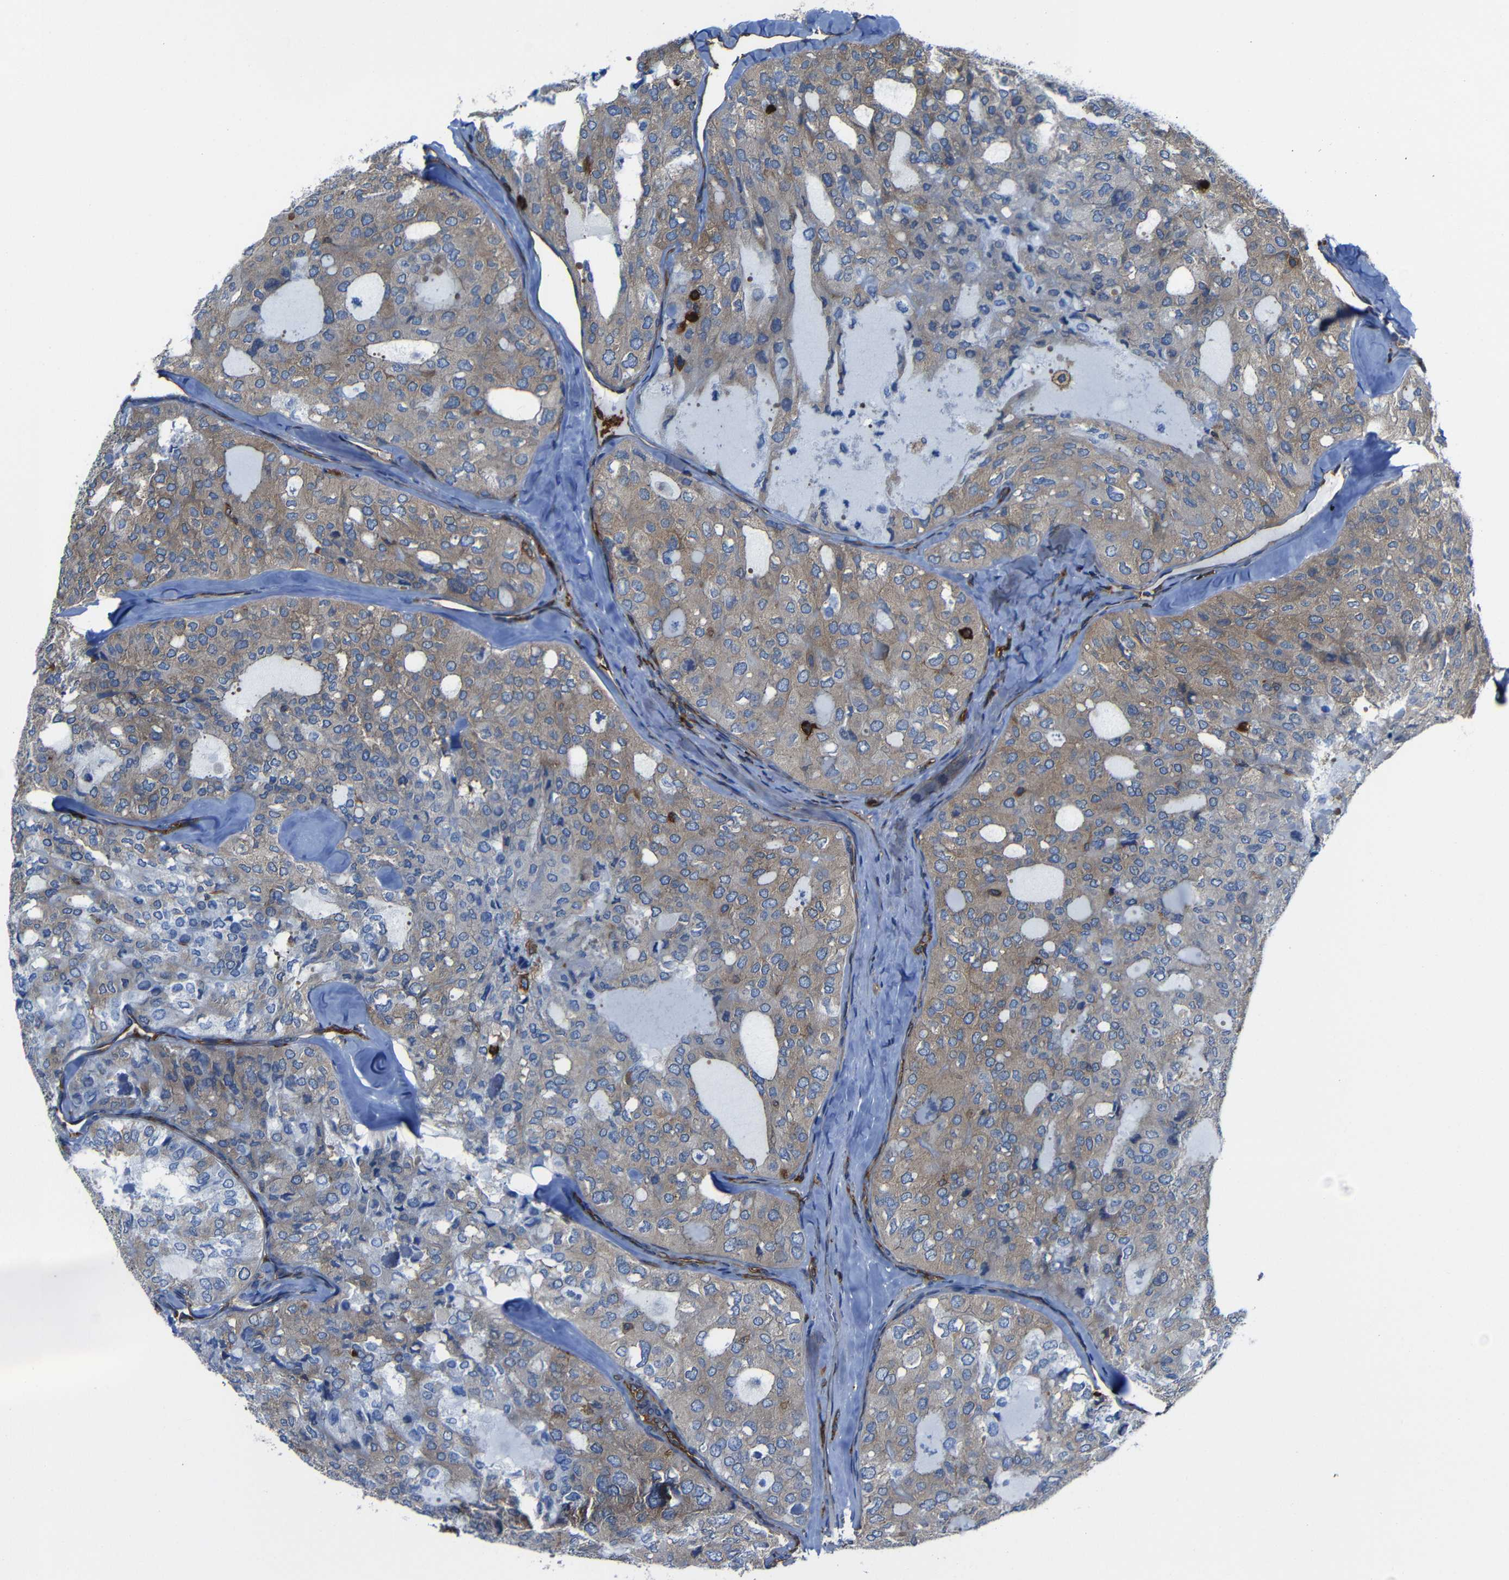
{"staining": {"intensity": "weak", "quantity": ">75%", "location": "cytoplasmic/membranous"}, "tissue": "thyroid cancer", "cell_type": "Tumor cells", "image_type": "cancer", "snomed": [{"axis": "morphology", "description": "Follicular adenoma carcinoma, NOS"}, {"axis": "topography", "description": "Thyroid gland"}], "caption": "Protein expression analysis of human thyroid follicular adenoma carcinoma reveals weak cytoplasmic/membranous expression in about >75% of tumor cells.", "gene": "ARHGEF1", "patient": {"sex": "male", "age": 75}}